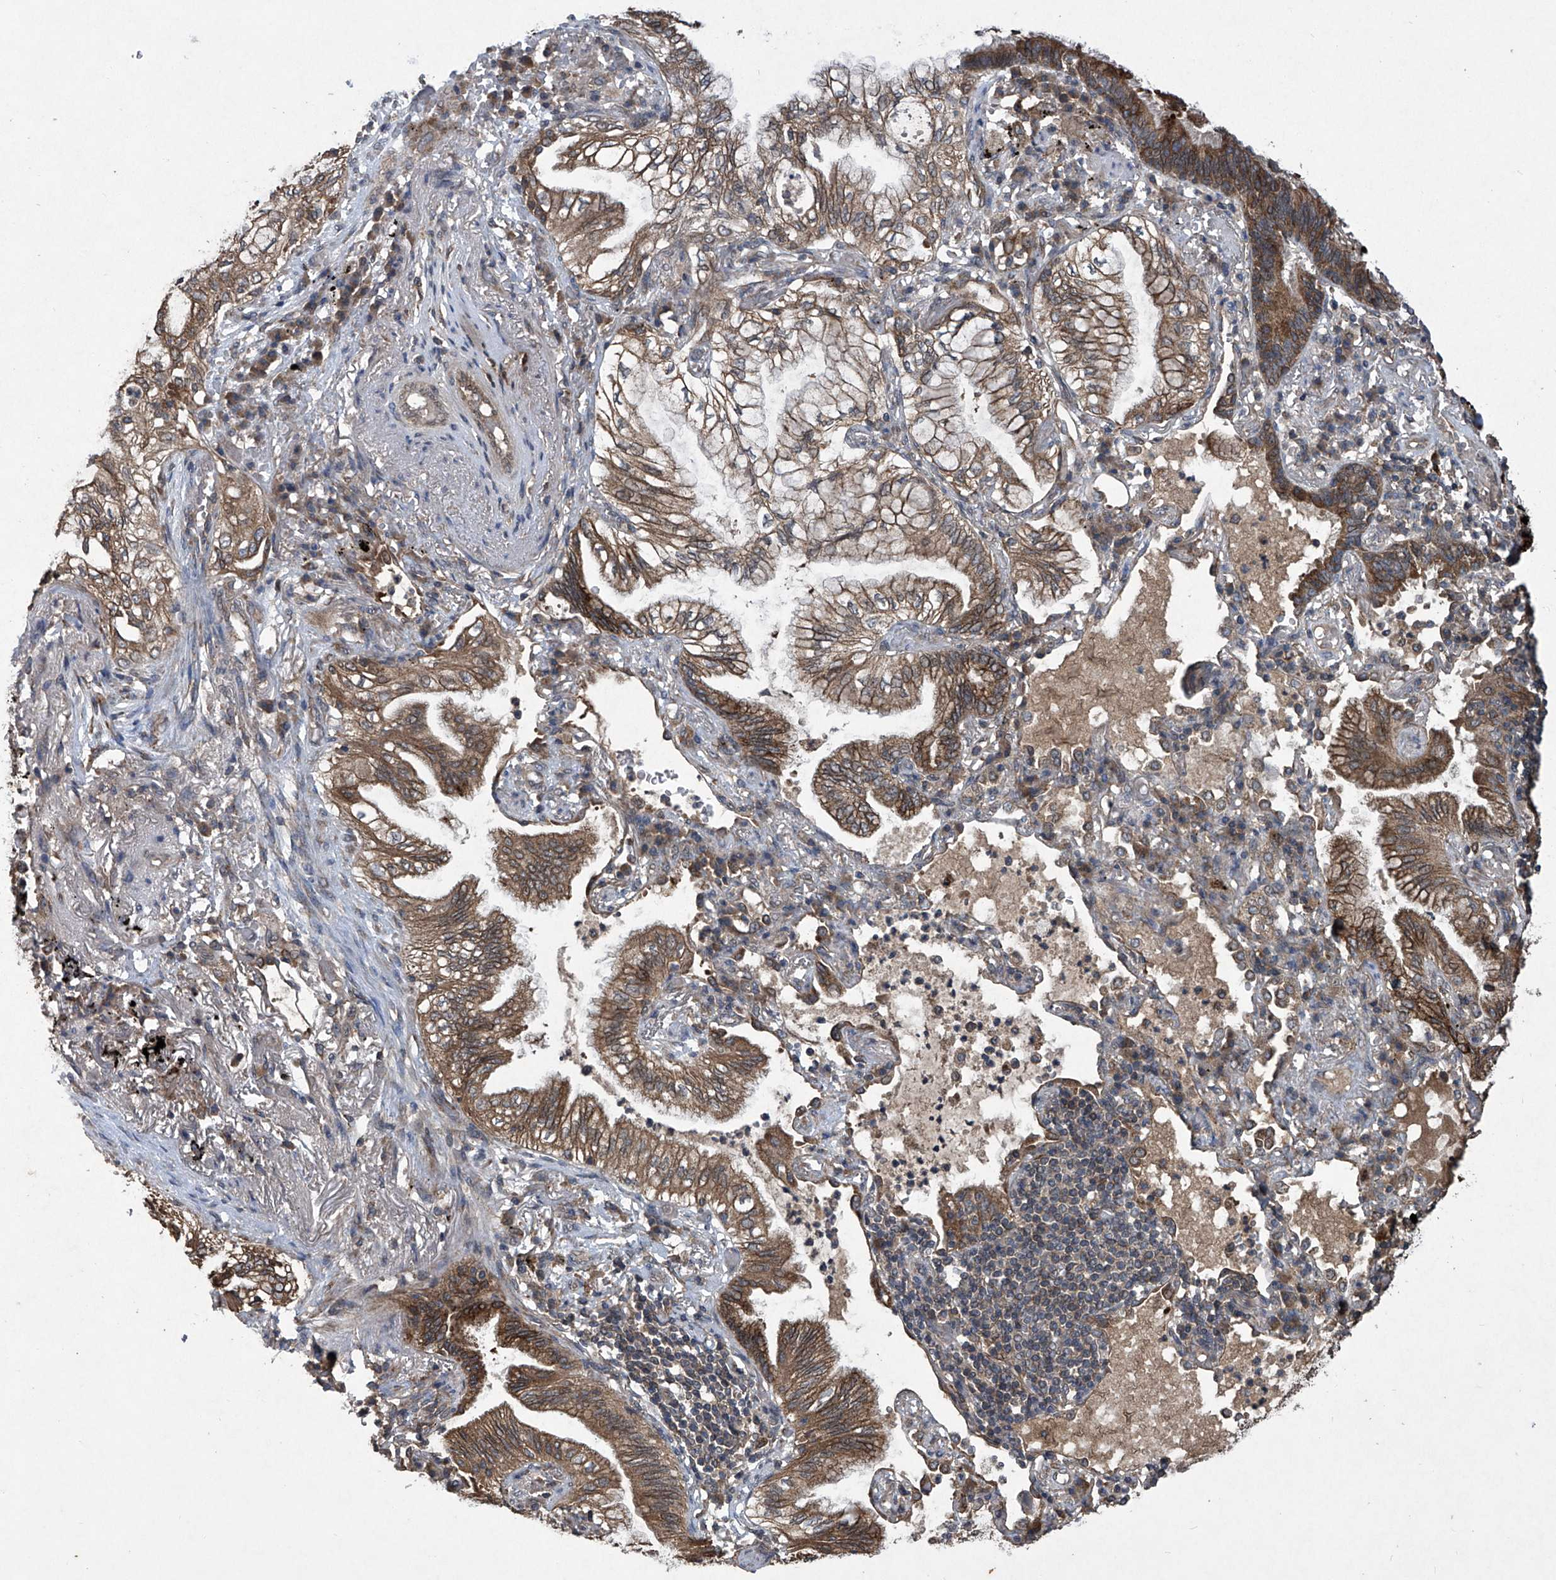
{"staining": {"intensity": "moderate", "quantity": ">75%", "location": "cytoplasmic/membranous"}, "tissue": "lung cancer", "cell_type": "Tumor cells", "image_type": "cancer", "snomed": [{"axis": "morphology", "description": "Adenocarcinoma, NOS"}, {"axis": "topography", "description": "Lung"}], "caption": "IHC histopathology image of human lung adenocarcinoma stained for a protein (brown), which reveals medium levels of moderate cytoplasmic/membranous positivity in about >75% of tumor cells.", "gene": "SUMF2", "patient": {"sex": "female", "age": 70}}